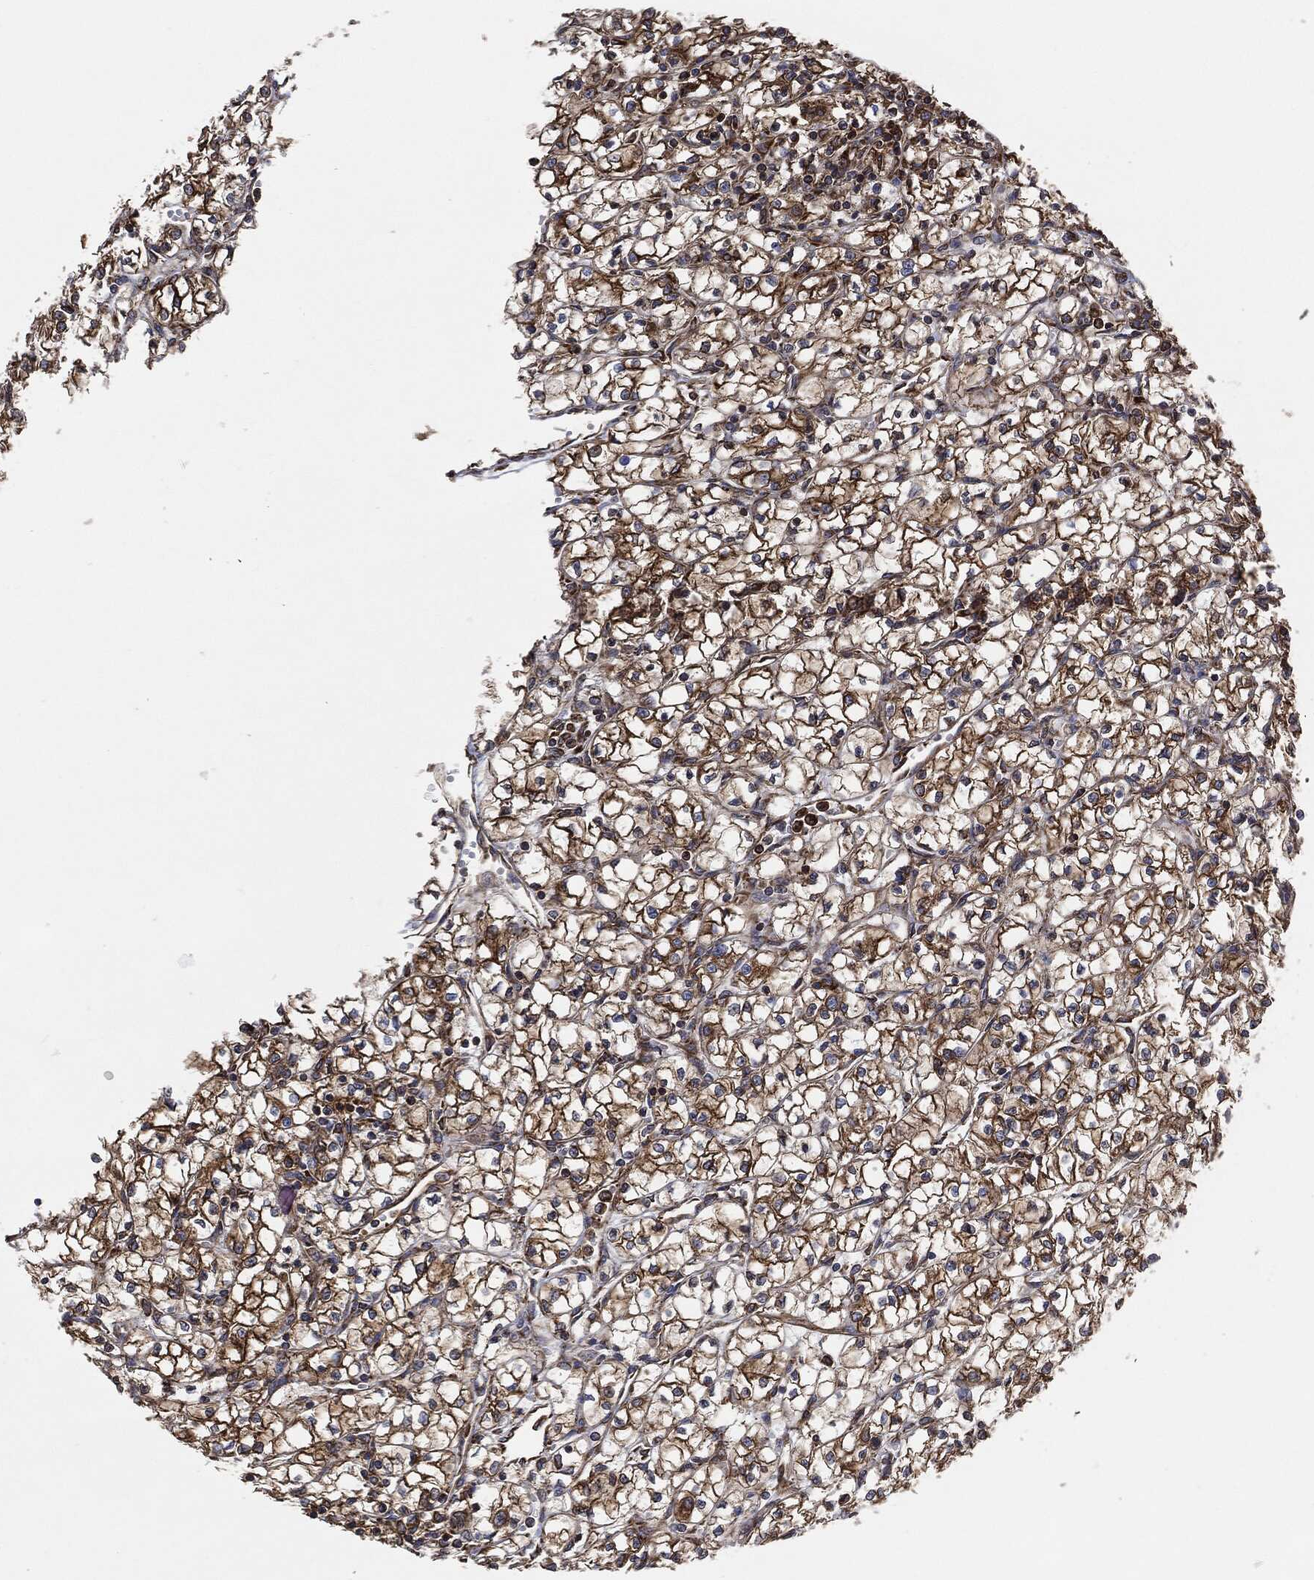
{"staining": {"intensity": "strong", "quantity": ">75%", "location": "cytoplasmic/membranous"}, "tissue": "renal cancer", "cell_type": "Tumor cells", "image_type": "cancer", "snomed": [{"axis": "morphology", "description": "Adenocarcinoma, NOS"}, {"axis": "topography", "description": "Kidney"}], "caption": "Strong cytoplasmic/membranous positivity is identified in about >75% of tumor cells in renal cancer. (DAB IHC, brown staining for protein, blue staining for nuclei).", "gene": "AMFR", "patient": {"sex": "female", "age": 64}}